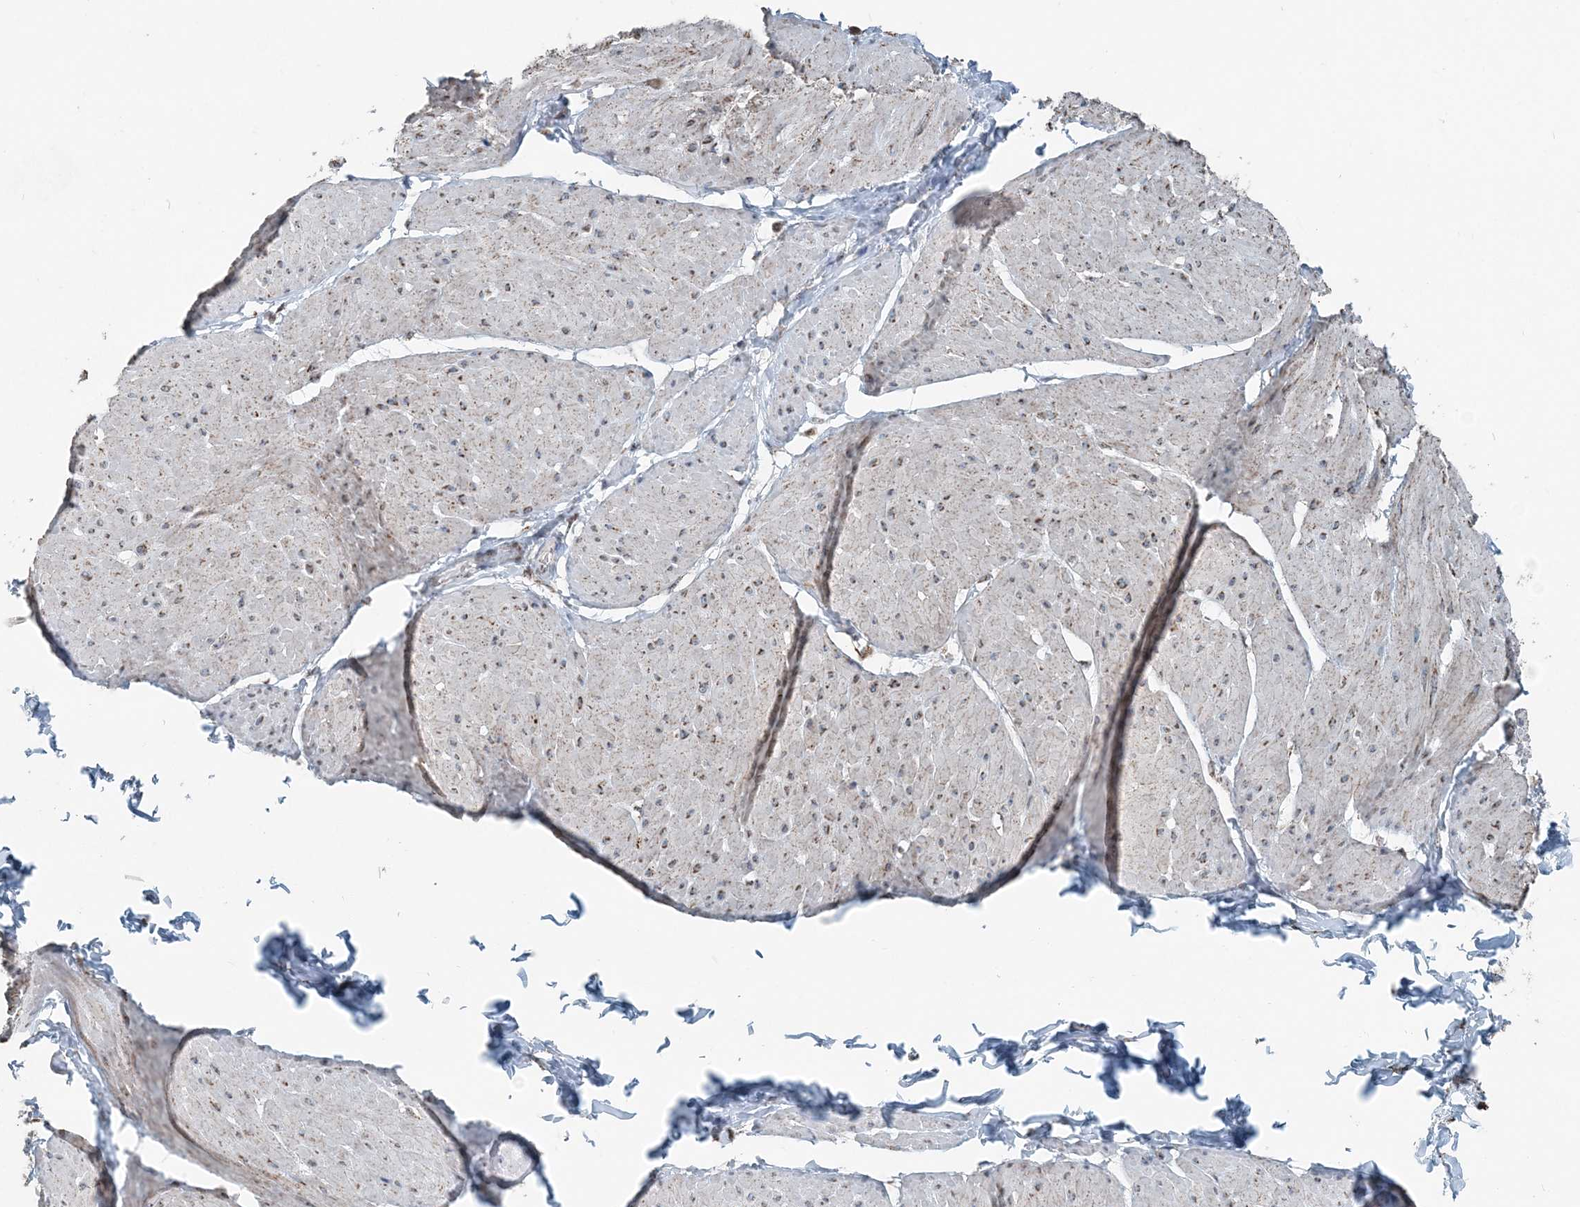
{"staining": {"intensity": "weak", "quantity": ">75%", "location": "cytoplasmic/membranous"}, "tissue": "smooth muscle", "cell_type": "Smooth muscle cells", "image_type": "normal", "snomed": [{"axis": "morphology", "description": "Urothelial carcinoma, High grade"}, {"axis": "topography", "description": "Urinary bladder"}], "caption": "Protein staining displays weak cytoplasmic/membranous expression in approximately >75% of smooth muscle cells in normal smooth muscle. (brown staining indicates protein expression, while blue staining denotes nuclei).", "gene": "SUCLG1", "patient": {"sex": "male", "age": 46}}